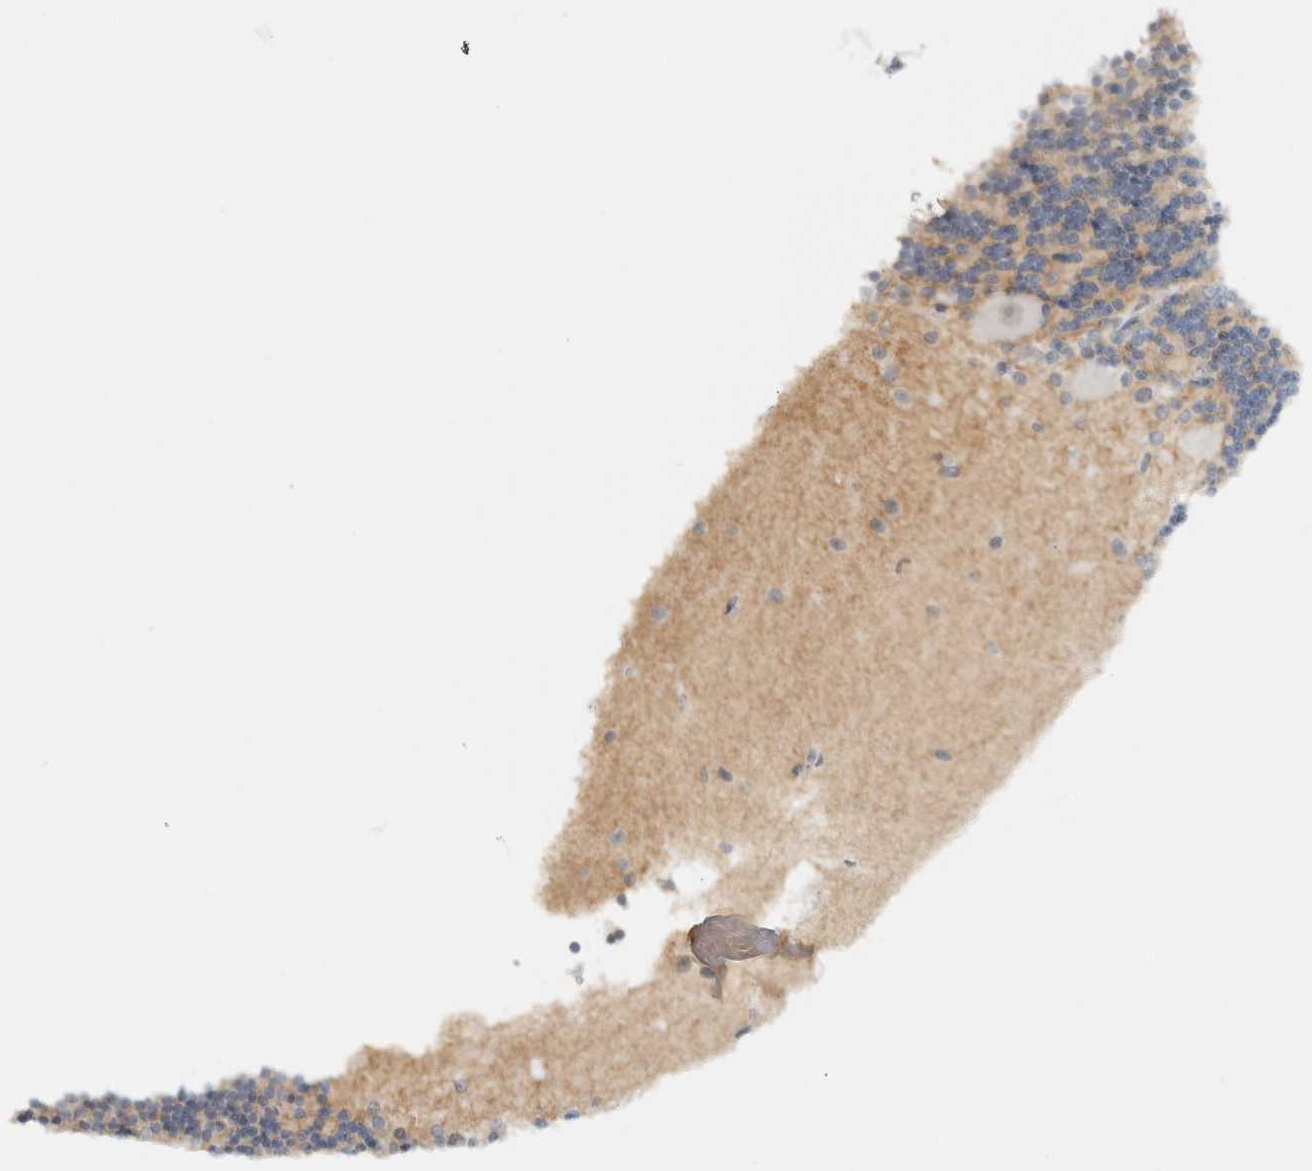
{"staining": {"intensity": "negative", "quantity": "none", "location": "none"}, "tissue": "cerebellum", "cell_type": "Cells in granular layer", "image_type": "normal", "snomed": [{"axis": "morphology", "description": "Normal tissue, NOS"}, {"axis": "topography", "description": "Cerebellum"}], "caption": "Immunohistochemistry (IHC) micrograph of unremarkable cerebellum: cerebellum stained with DAB shows no significant protein expression in cells in granular layer.", "gene": "CDH17", "patient": {"sex": "female", "age": 54}}